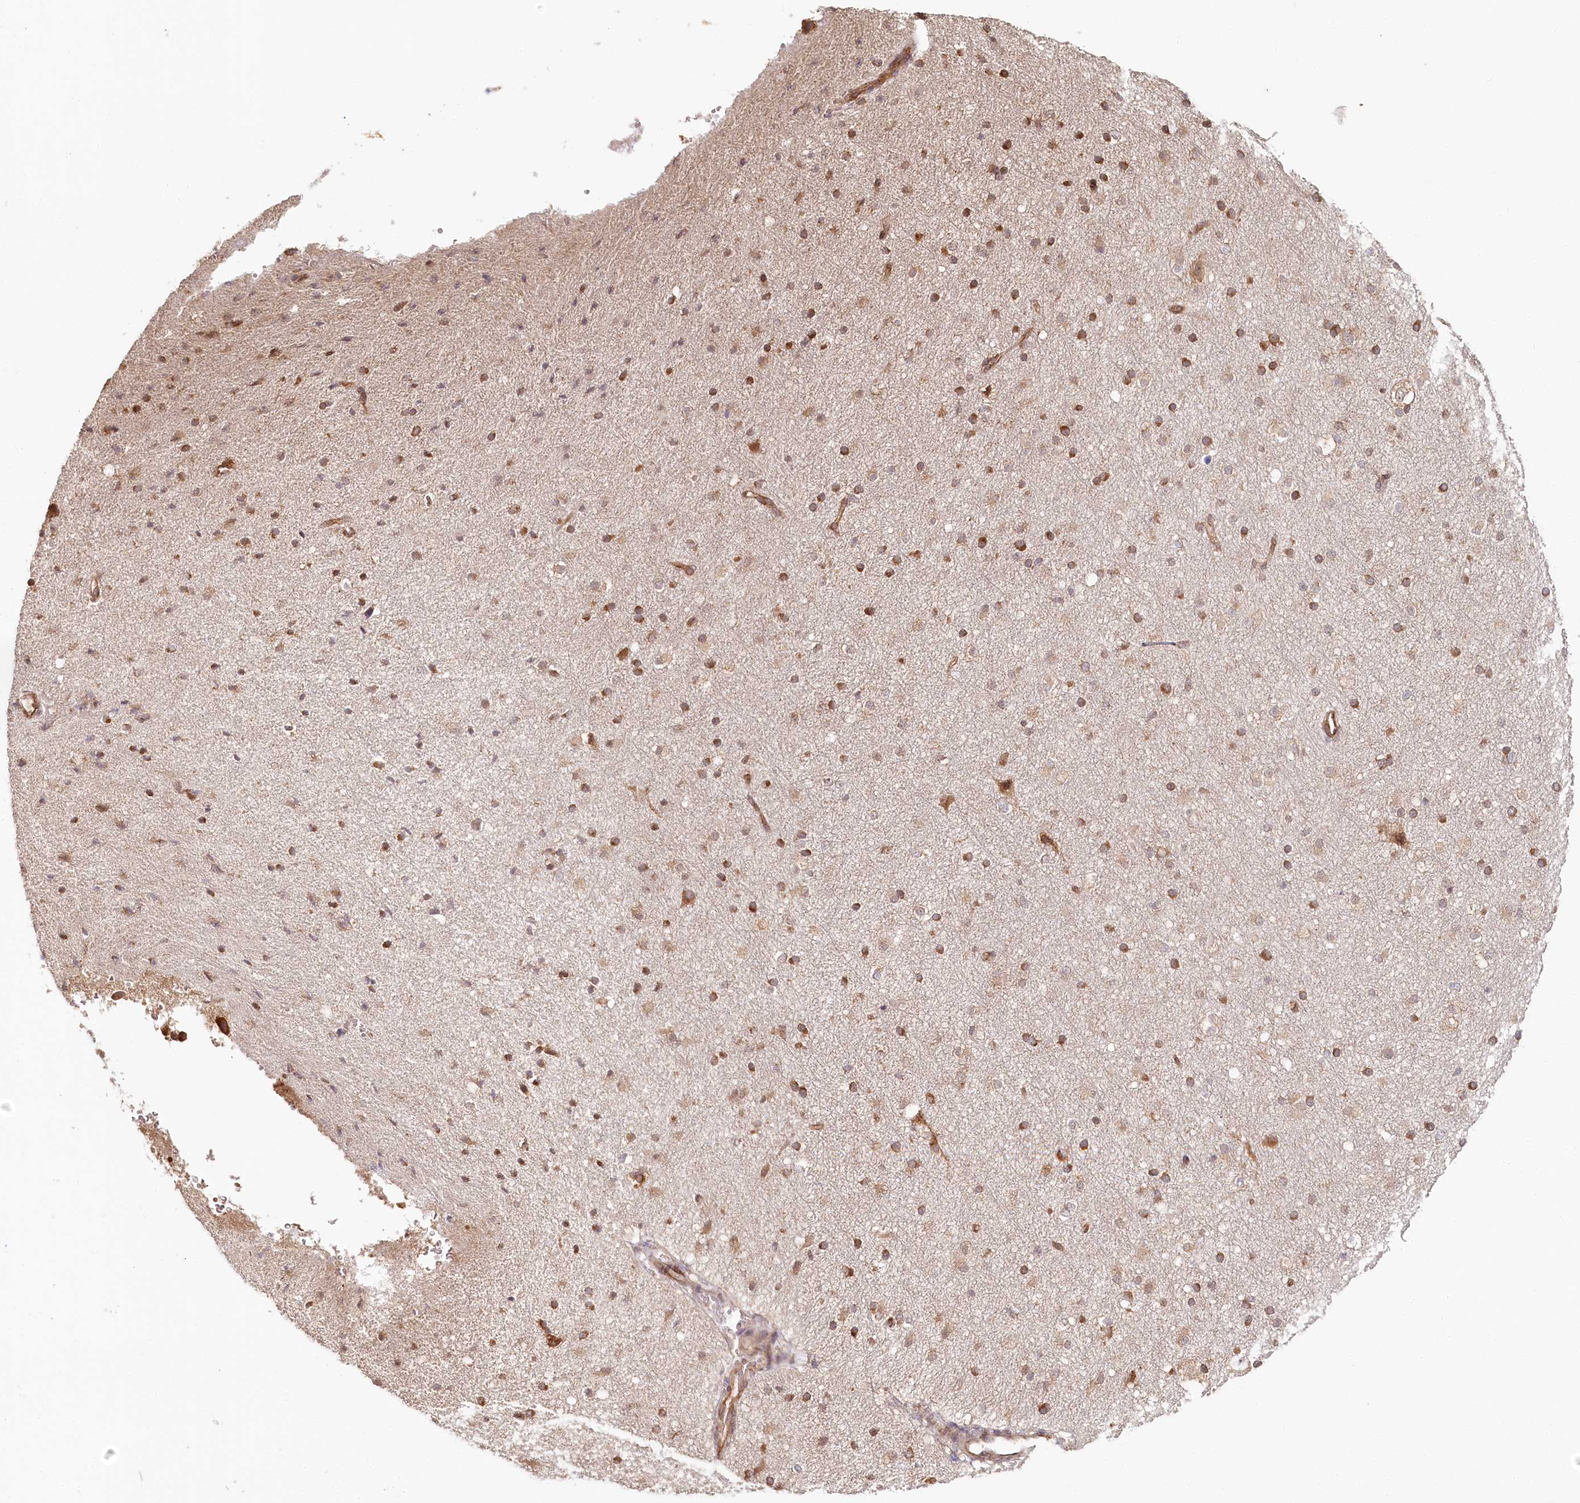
{"staining": {"intensity": "negative", "quantity": "none", "location": "none"}, "tissue": "cerebral cortex", "cell_type": "Endothelial cells", "image_type": "normal", "snomed": [{"axis": "morphology", "description": "Normal tissue, NOS"}, {"axis": "morphology", "description": "Developmental malformation"}, {"axis": "topography", "description": "Cerebral cortex"}], "caption": "High magnification brightfield microscopy of normal cerebral cortex stained with DAB (3,3'-diaminobenzidine) (brown) and counterstained with hematoxylin (blue): endothelial cells show no significant staining.", "gene": "OTUD4", "patient": {"sex": "female", "age": 30}}